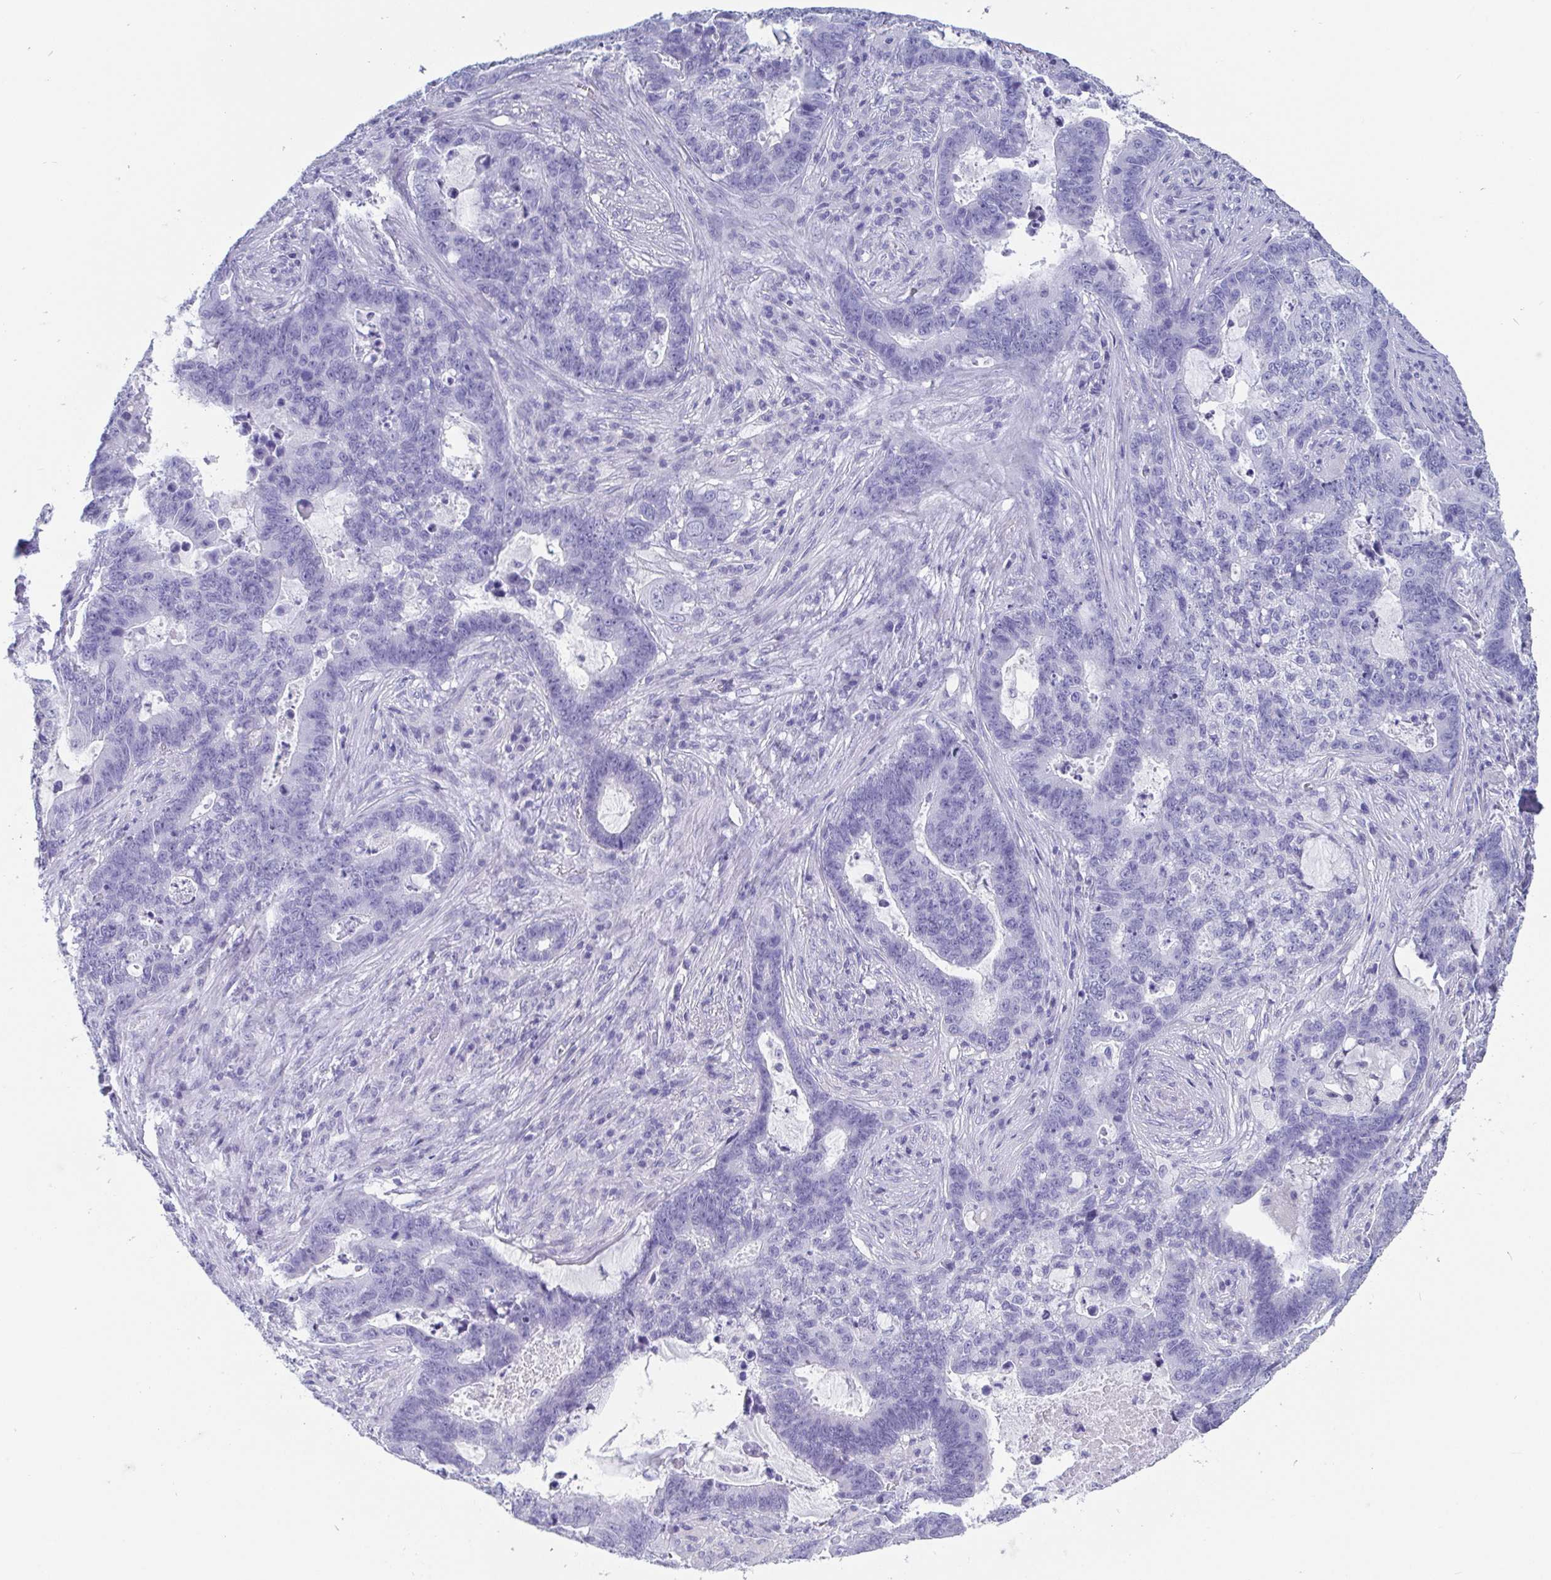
{"staining": {"intensity": "negative", "quantity": "none", "location": "none"}, "tissue": "lung cancer", "cell_type": "Tumor cells", "image_type": "cancer", "snomed": [{"axis": "morphology", "description": "Aneuploidy"}, {"axis": "morphology", "description": "Adenocarcinoma, NOS"}, {"axis": "morphology", "description": "Adenocarcinoma primary or metastatic"}, {"axis": "topography", "description": "Lung"}], "caption": "This image is of lung adenocarcinoma stained with immunohistochemistry to label a protein in brown with the nuclei are counter-stained blue. There is no staining in tumor cells.", "gene": "SCGN", "patient": {"sex": "female", "age": 75}}